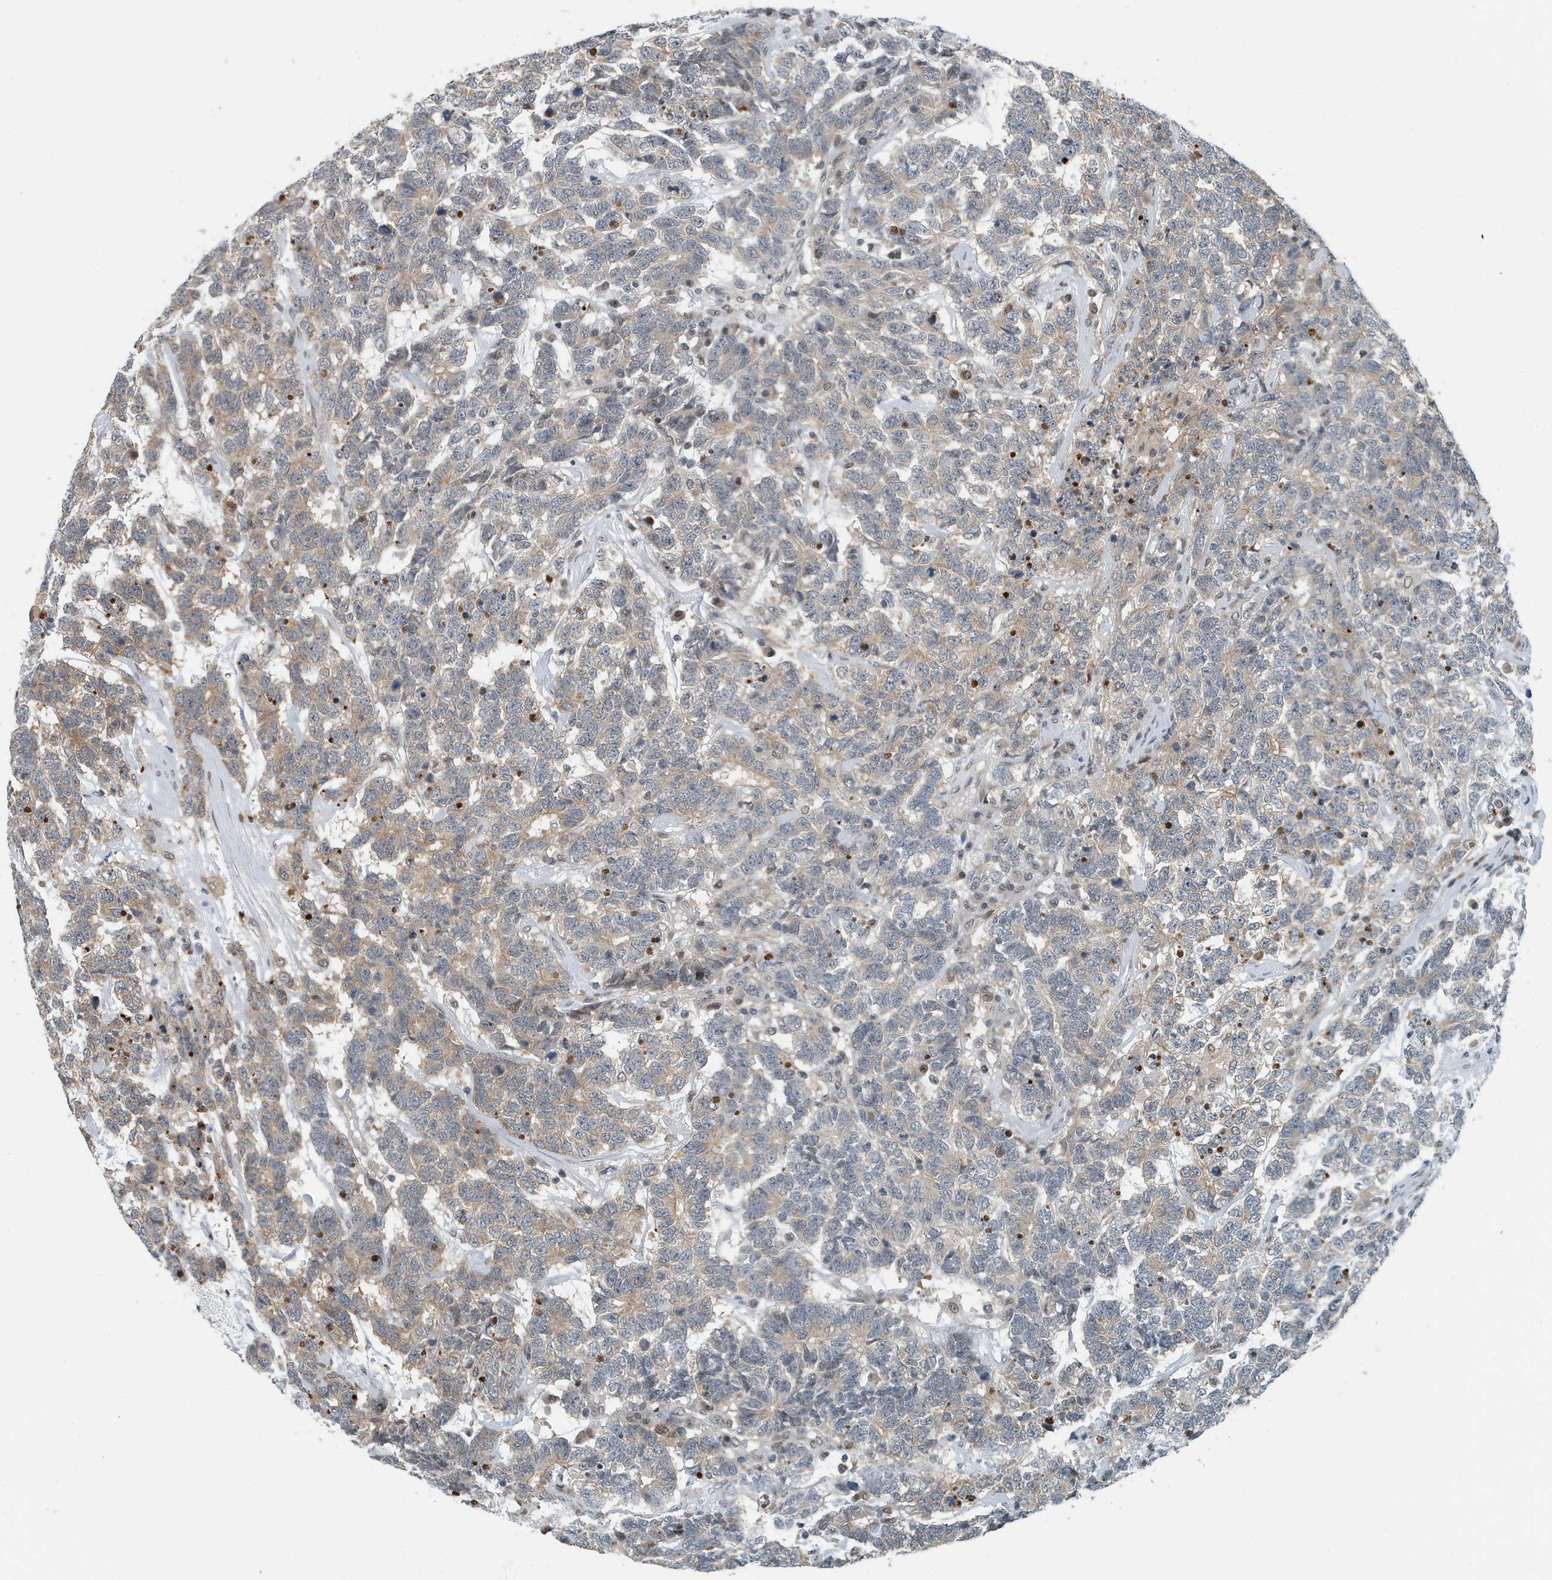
{"staining": {"intensity": "moderate", "quantity": "<25%", "location": "cytoplasmic/membranous"}, "tissue": "testis cancer", "cell_type": "Tumor cells", "image_type": "cancer", "snomed": [{"axis": "morphology", "description": "Carcinoma, Embryonal, NOS"}, {"axis": "topography", "description": "Testis"}], "caption": "Approximately <25% of tumor cells in human testis embryonal carcinoma demonstrate moderate cytoplasmic/membranous protein expression as visualized by brown immunohistochemical staining.", "gene": "KIF15", "patient": {"sex": "male", "age": 26}}